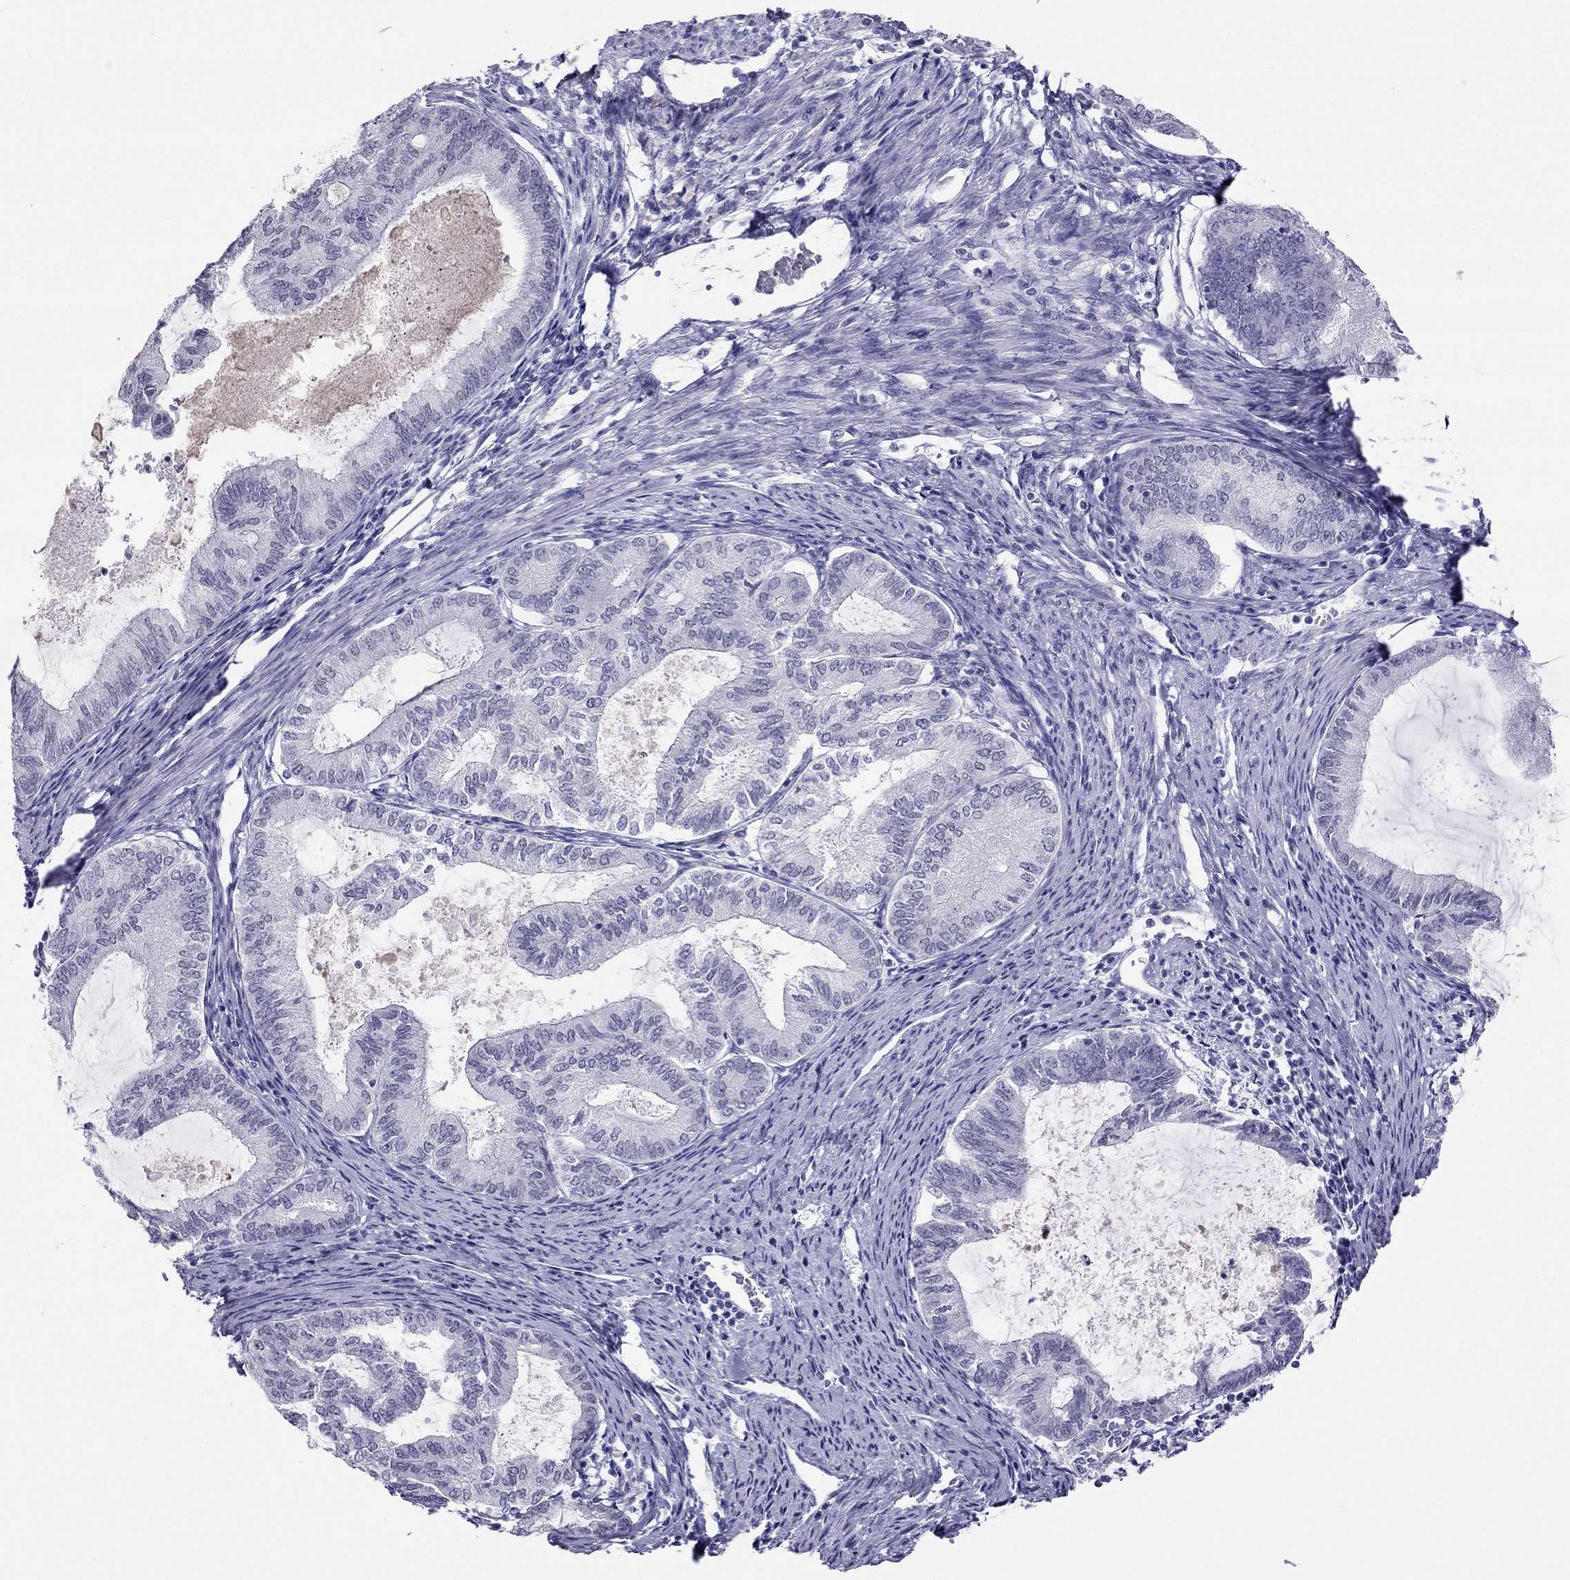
{"staining": {"intensity": "negative", "quantity": "none", "location": "none"}, "tissue": "endometrial cancer", "cell_type": "Tumor cells", "image_type": "cancer", "snomed": [{"axis": "morphology", "description": "Adenocarcinoma, NOS"}, {"axis": "topography", "description": "Endometrium"}], "caption": "Photomicrograph shows no significant protein expression in tumor cells of endometrial cancer (adenocarcinoma).", "gene": "CROCC2", "patient": {"sex": "female", "age": 86}}